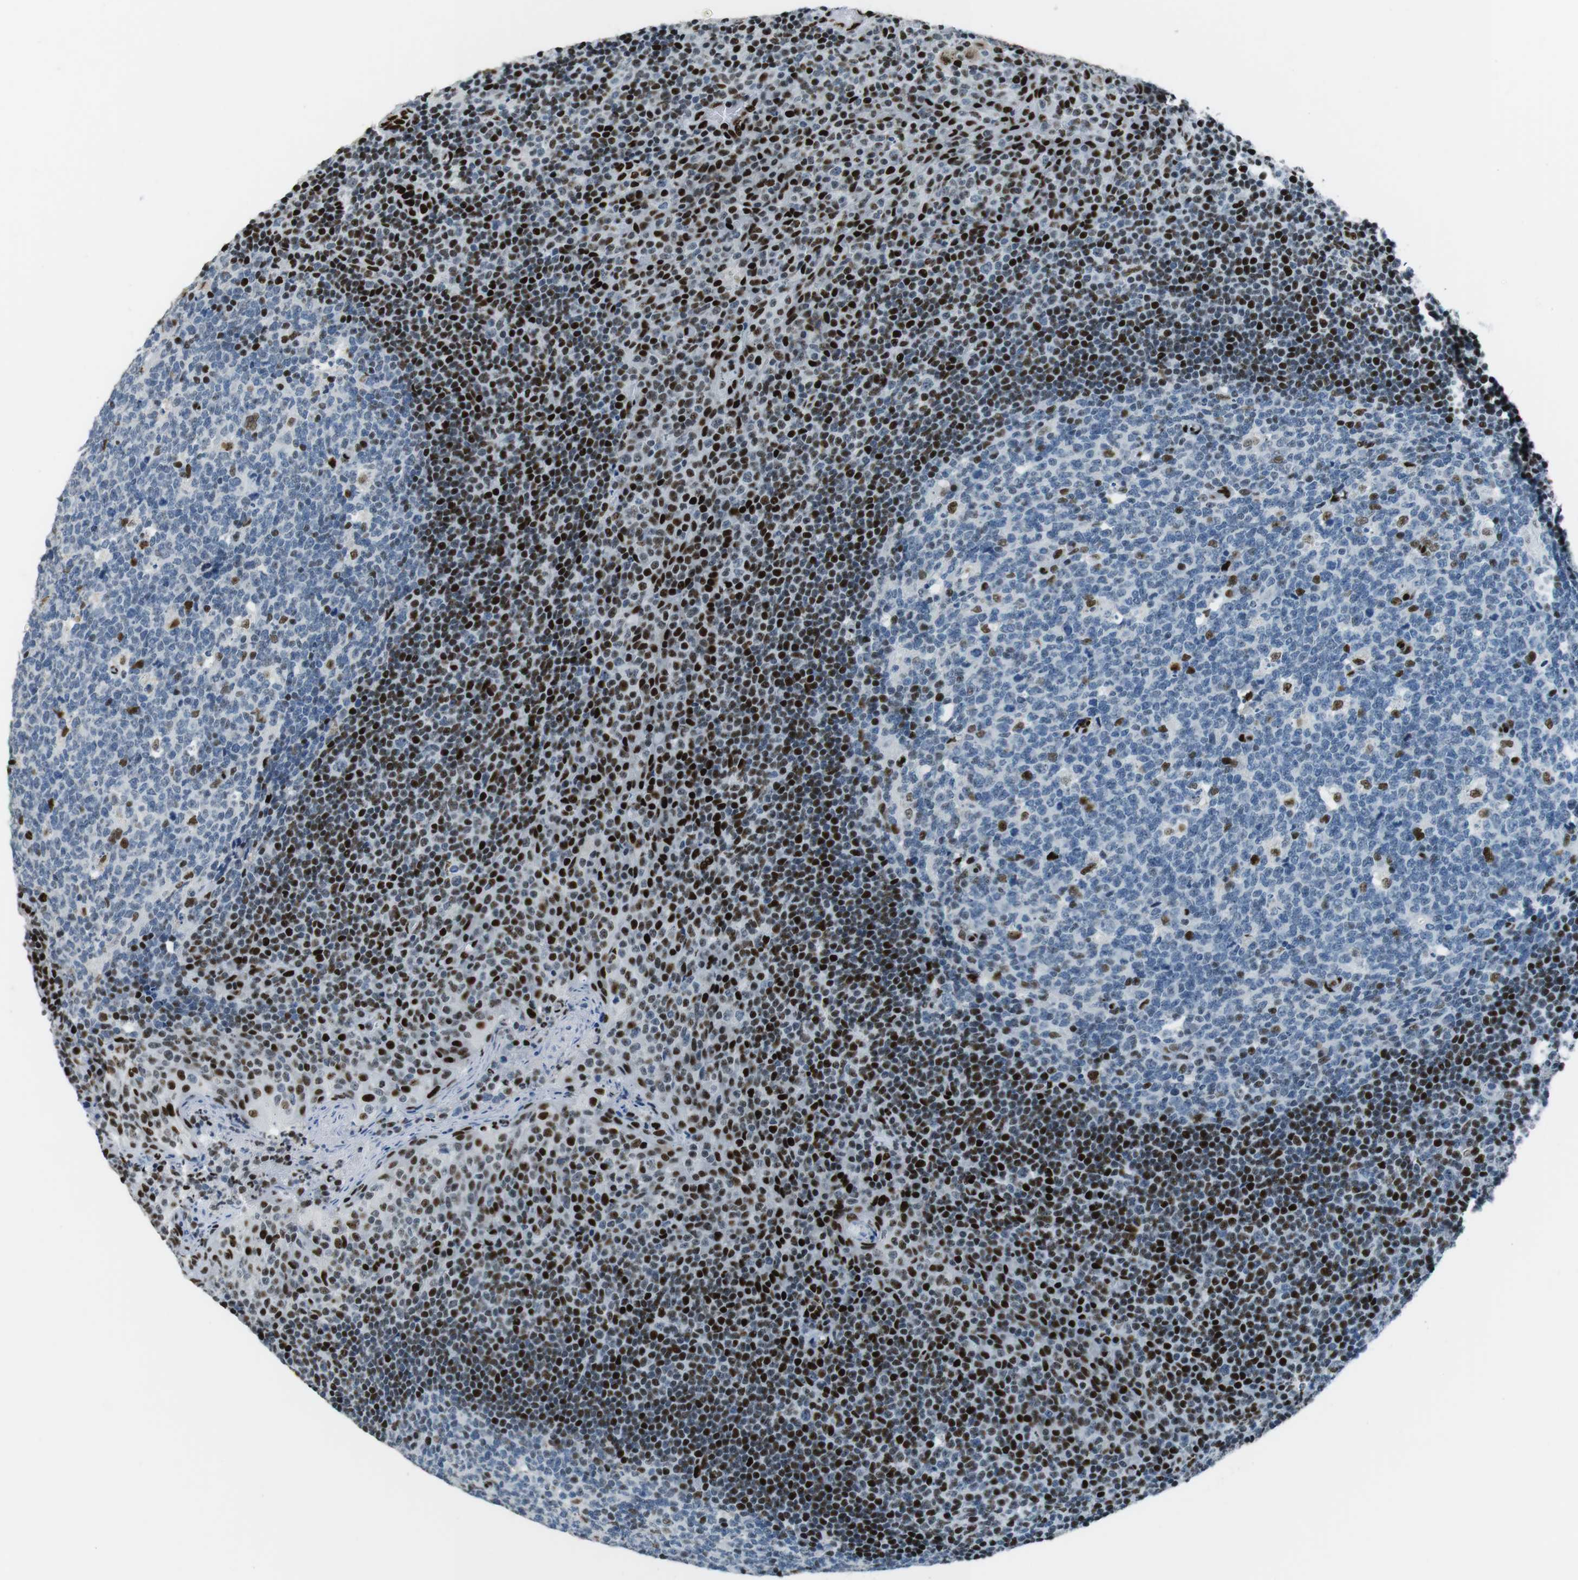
{"staining": {"intensity": "strong", "quantity": "<25%", "location": "nuclear"}, "tissue": "tonsil", "cell_type": "Germinal center cells", "image_type": "normal", "snomed": [{"axis": "morphology", "description": "Normal tissue, NOS"}, {"axis": "topography", "description": "Tonsil"}], "caption": "A brown stain highlights strong nuclear staining of a protein in germinal center cells of unremarkable human tonsil. The staining was performed using DAB to visualize the protein expression in brown, while the nuclei were stained in blue with hematoxylin (Magnification: 20x).", "gene": "PML", "patient": {"sex": "male", "age": 17}}